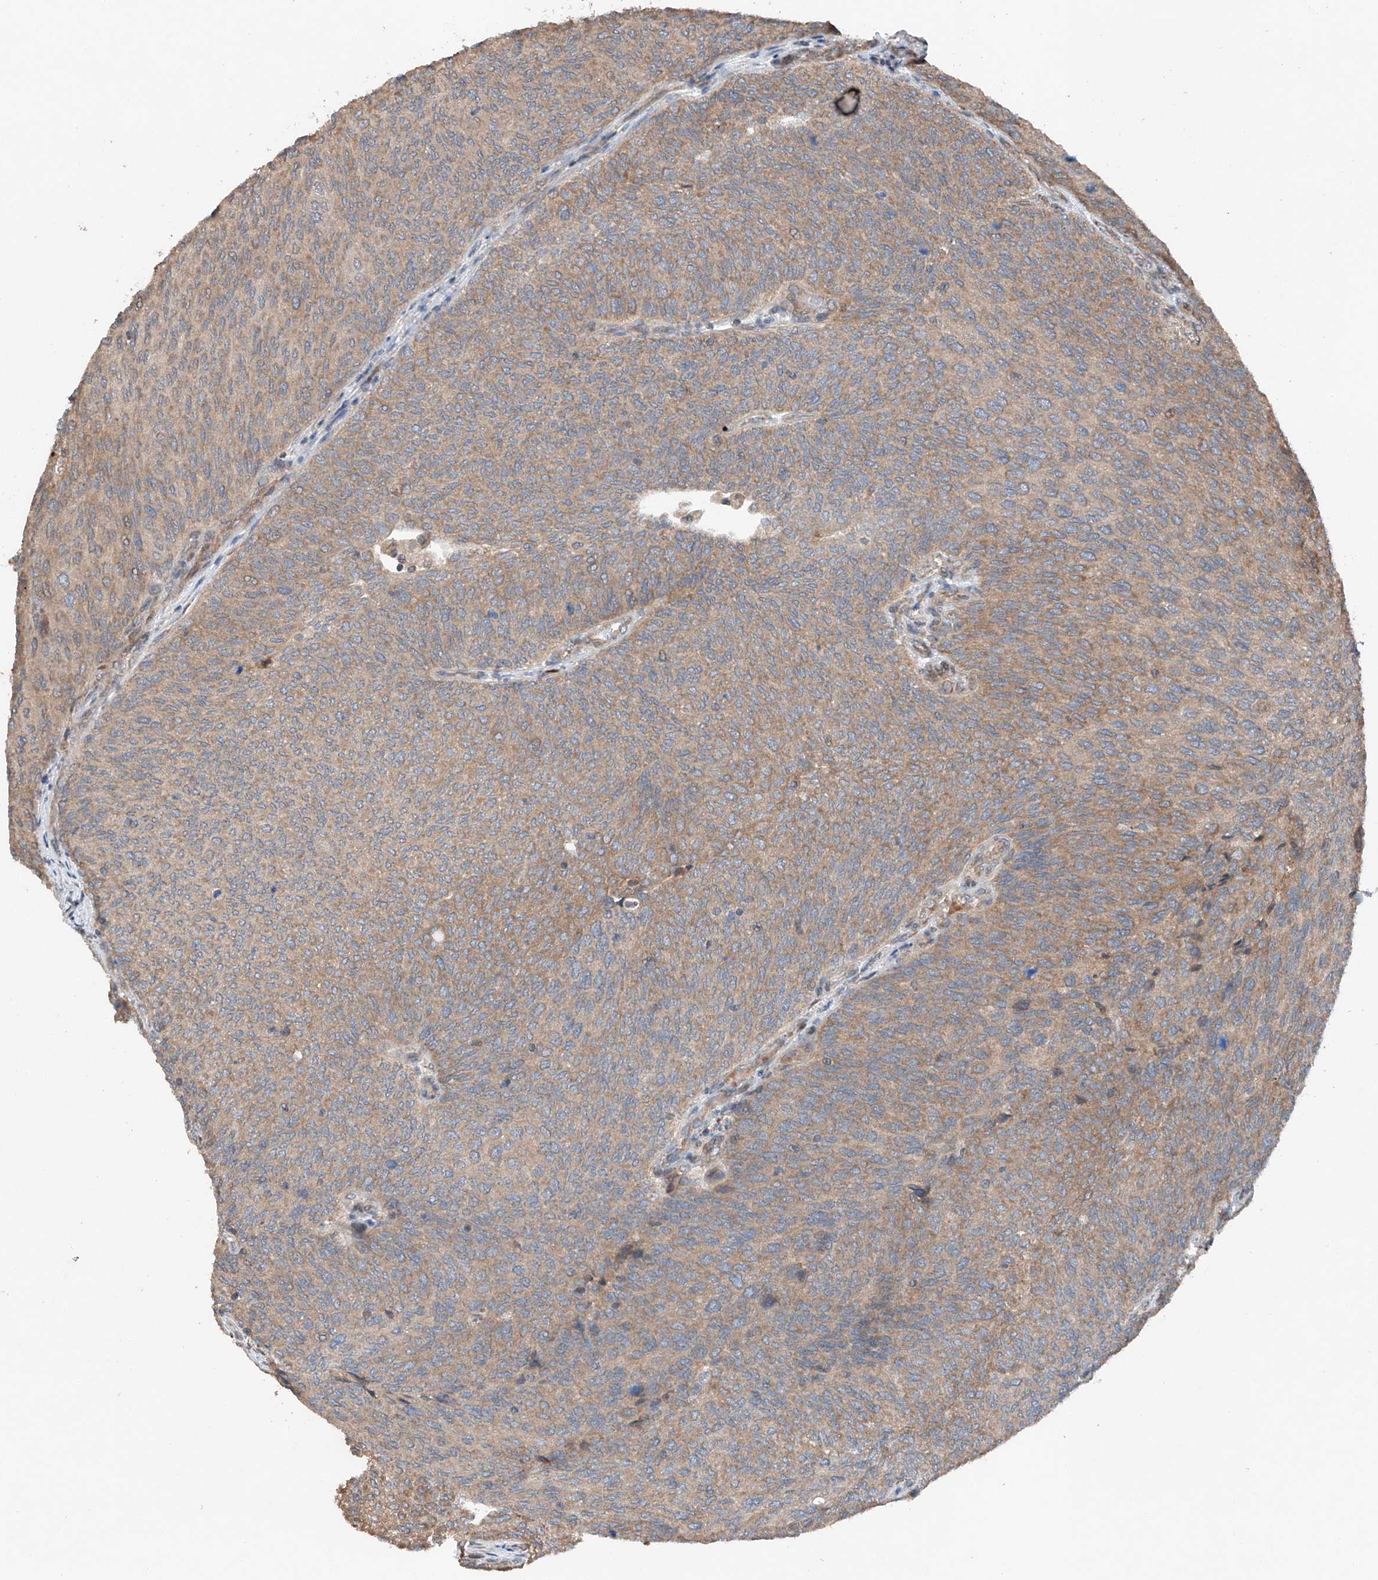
{"staining": {"intensity": "moderate", "quantity": ">75%", "location": "cytoplasmic/membranous"}, "tissue": "urothelial cancer", "cell_type": "Tumor cells", "image_type": "cancer", "snomed": [{"axis": "morphology", "description": "Urothelial carcinoma, Low grade"}, {"axis": "topography", "description": "Urinary bladder"}], "caption": "Human urothelial carcinoma (low-grade) stained for a protein (brown) demonstrates moderate cytoplasmic/membranous positive staining in about >75% of tumor cells.", "gene": "AP4B1", "patient": {"sex": "female", "age": 79}}